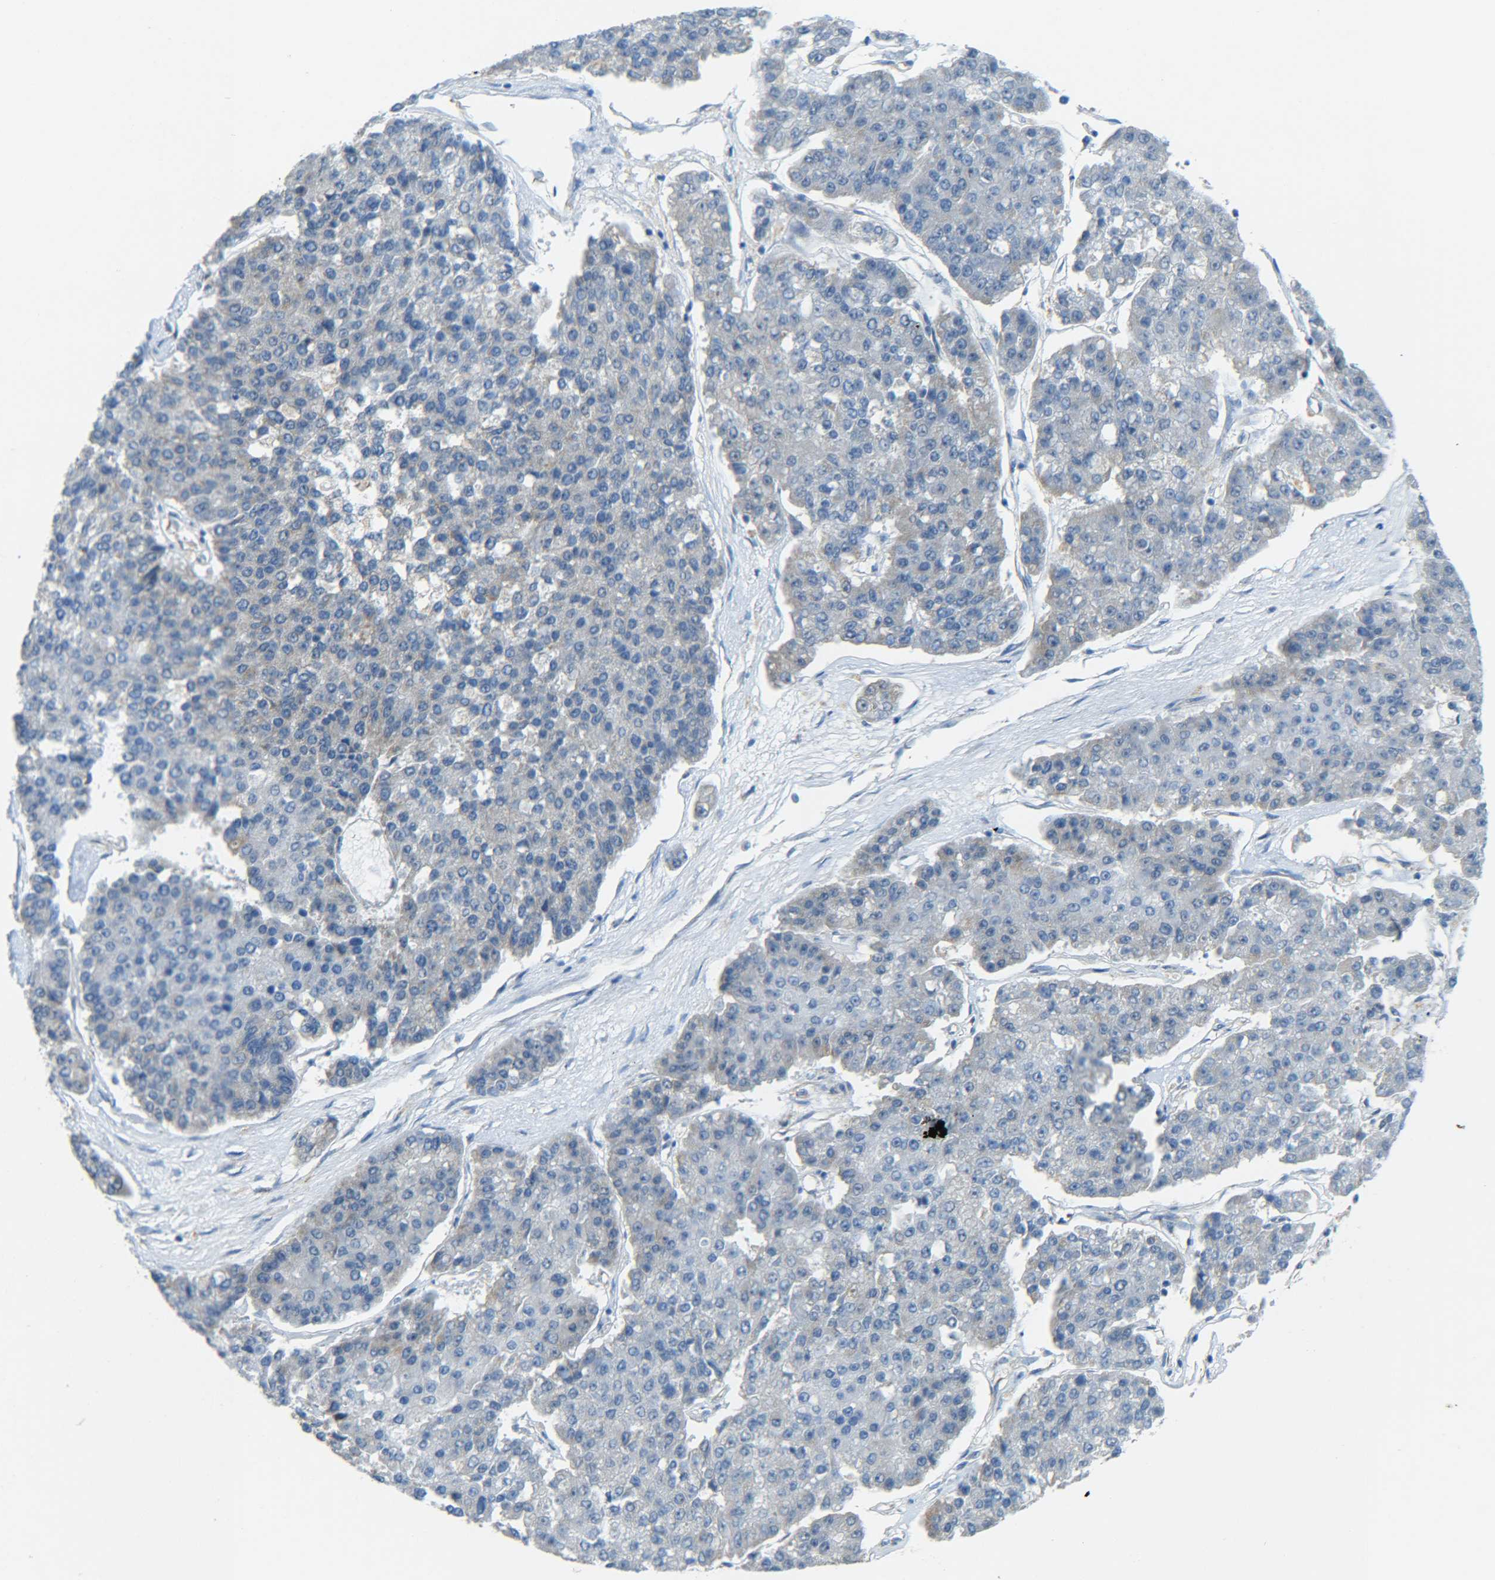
{"staining": {"intensity": "weak", "quantity": "<25%", "location": "cytoplasmic/membranous"}, "tissue": "pancreatic cancer", "cell_type": "Tumor cells", "image_type": "cancer", "snomed": [{"axis": "morphology", "description": "Adenocarcinoma, NOS"}, {"axis": "topography", "description": "Pancreas"}], "caption": "High power microscopy histopathology image of an immunohistochemistry image of adenocarcinoma (pancreatic), revealing no significant expression in tumor cells.", "gene": "CYB5R1", "patient": {"sex": "male", "age": 50}}